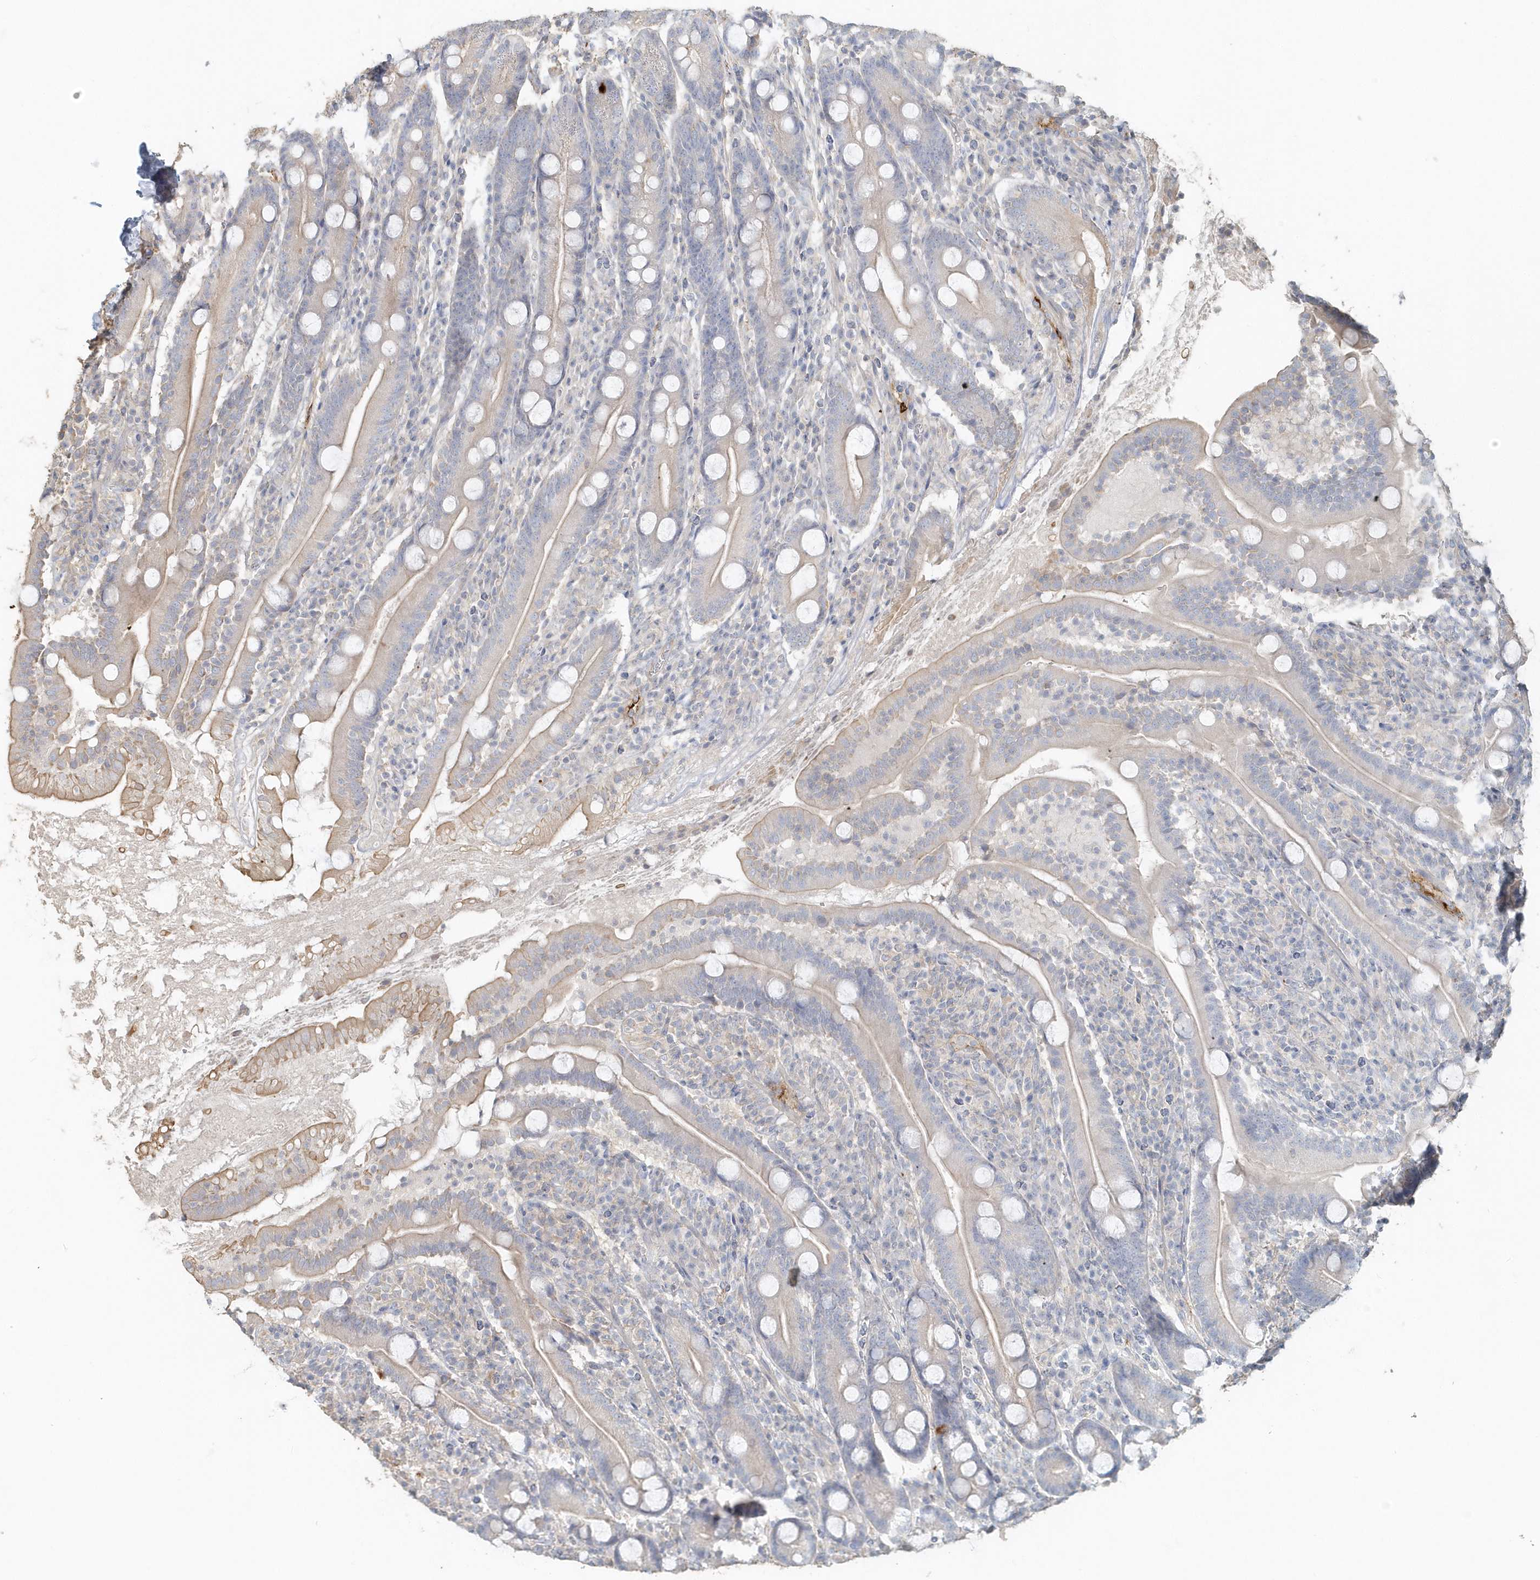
{"staining": {"intensity": "moderate", "quantity": "<25%", "location": "cytoplasmic/membranous"}, "tissue": "duodenum", "cell_type": "Glandular cells", "image_type": "normal", "snomed": [{"axis": "morphology", "description": "Normal tissue, NOS"}, {"axis": "topography", "description": "Duodenum"}], "caption": "Immunohistochemistry photomicrograph of unremarkable duodenum: human duodenum stained using IHC demonstrates low levels of moderate protein expression localized specifically in the cytoplasmic/membranous of glandular cells, appearing as a cytoplasmic/membranous brown color.", "gene": "MMRN1", "patient": {"sex": "male", "age": 35}}